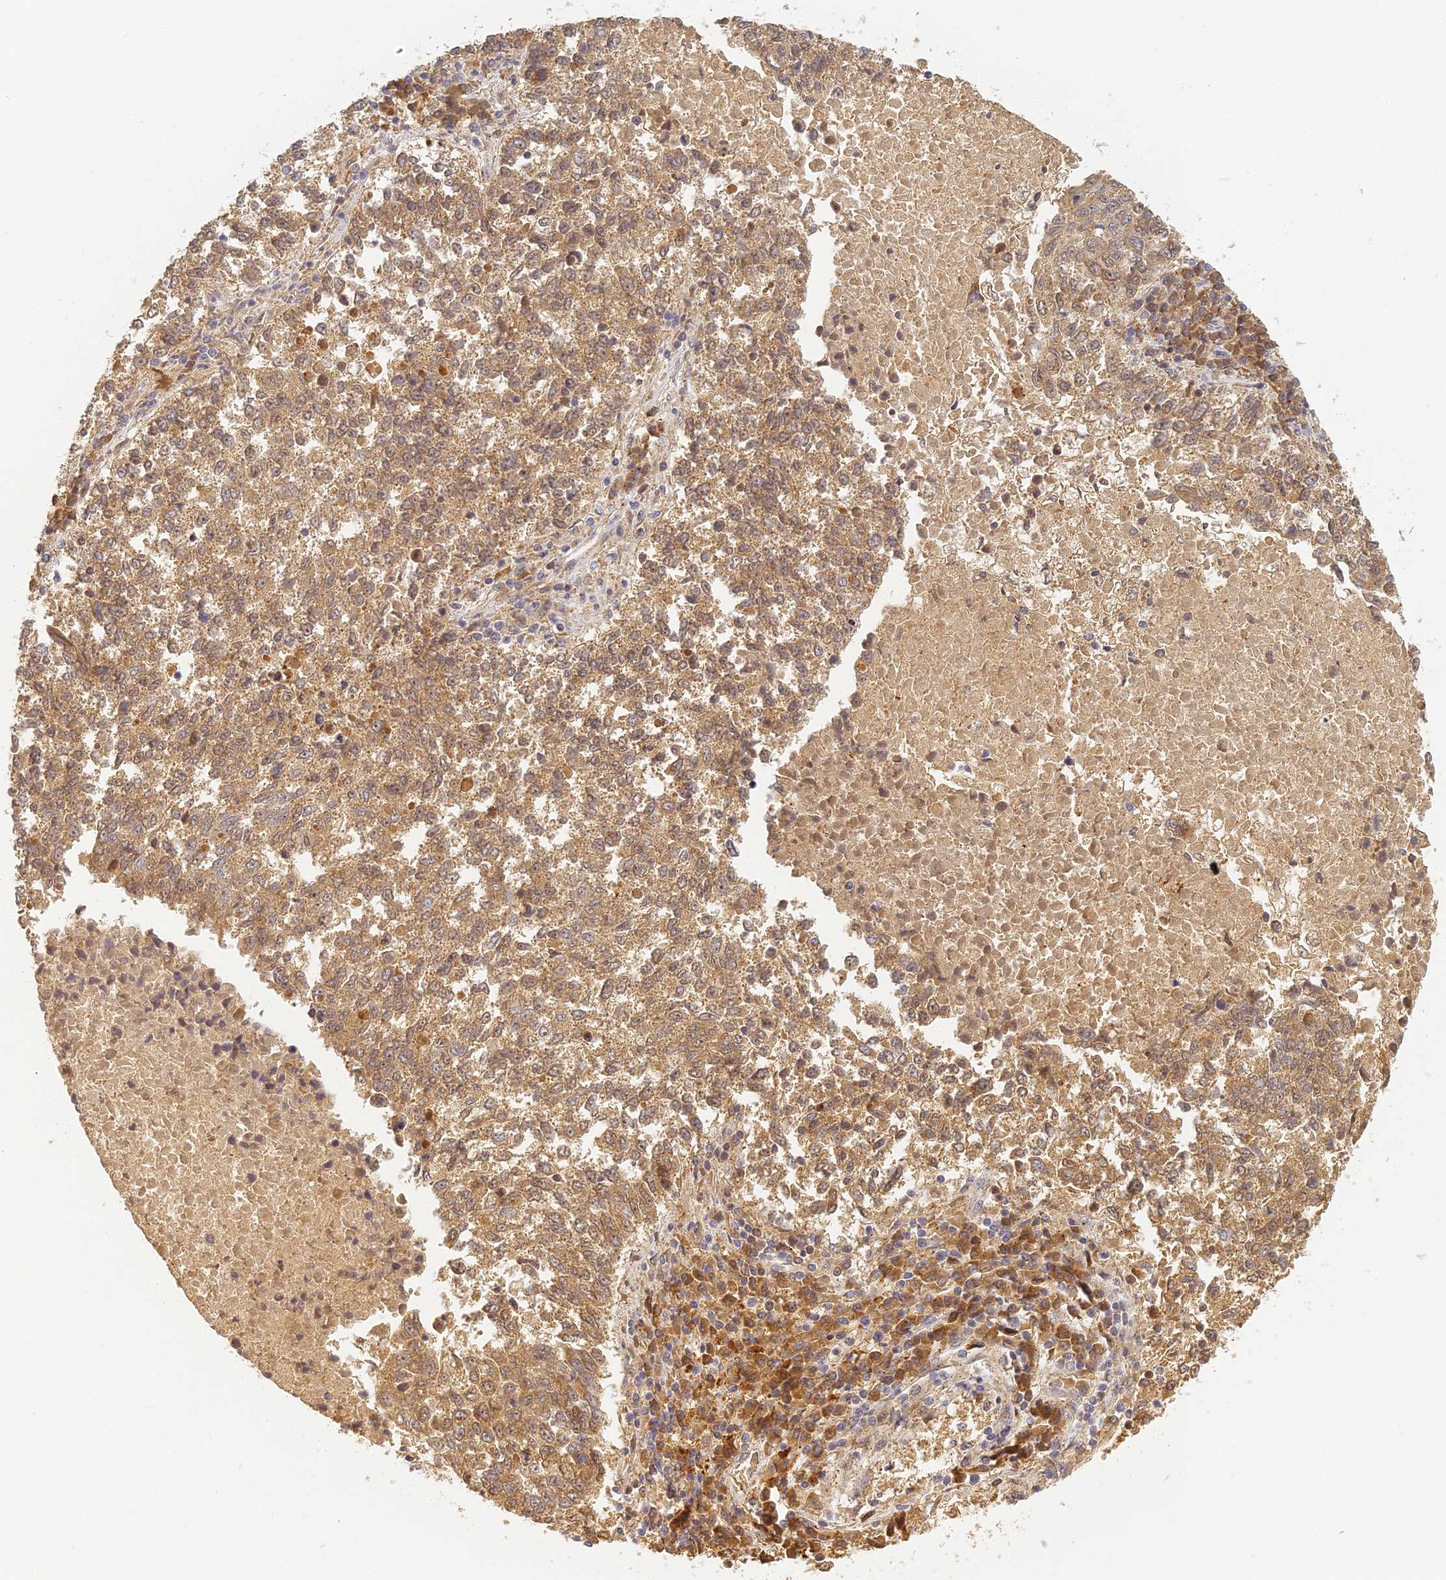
{"staining": {"intensity": "moderate", "quantity": ">75%", "location": "cytoplasmic/membranous"}, "tissue": "lung cancer", "cell_type": "Tumor cells", "image_type": "cancer", "snomed": [{"axis": "morphology", "description": "Squamous cell carcinoma, NOS"}, {"axis": "topography", "description": "Lung"}], "caption": "DAB (3,3'-diaminobenzidine) immunohistochemical staining of squamous cell carcinoma (lung) exhibits moderate cytoplasmic/membranous protein expression in about >75% of tumor cells. (IHC, brightfield microscopy, high magnification).", "gene": "RGL3", "patient": {"sex": "male", "age": 73}}